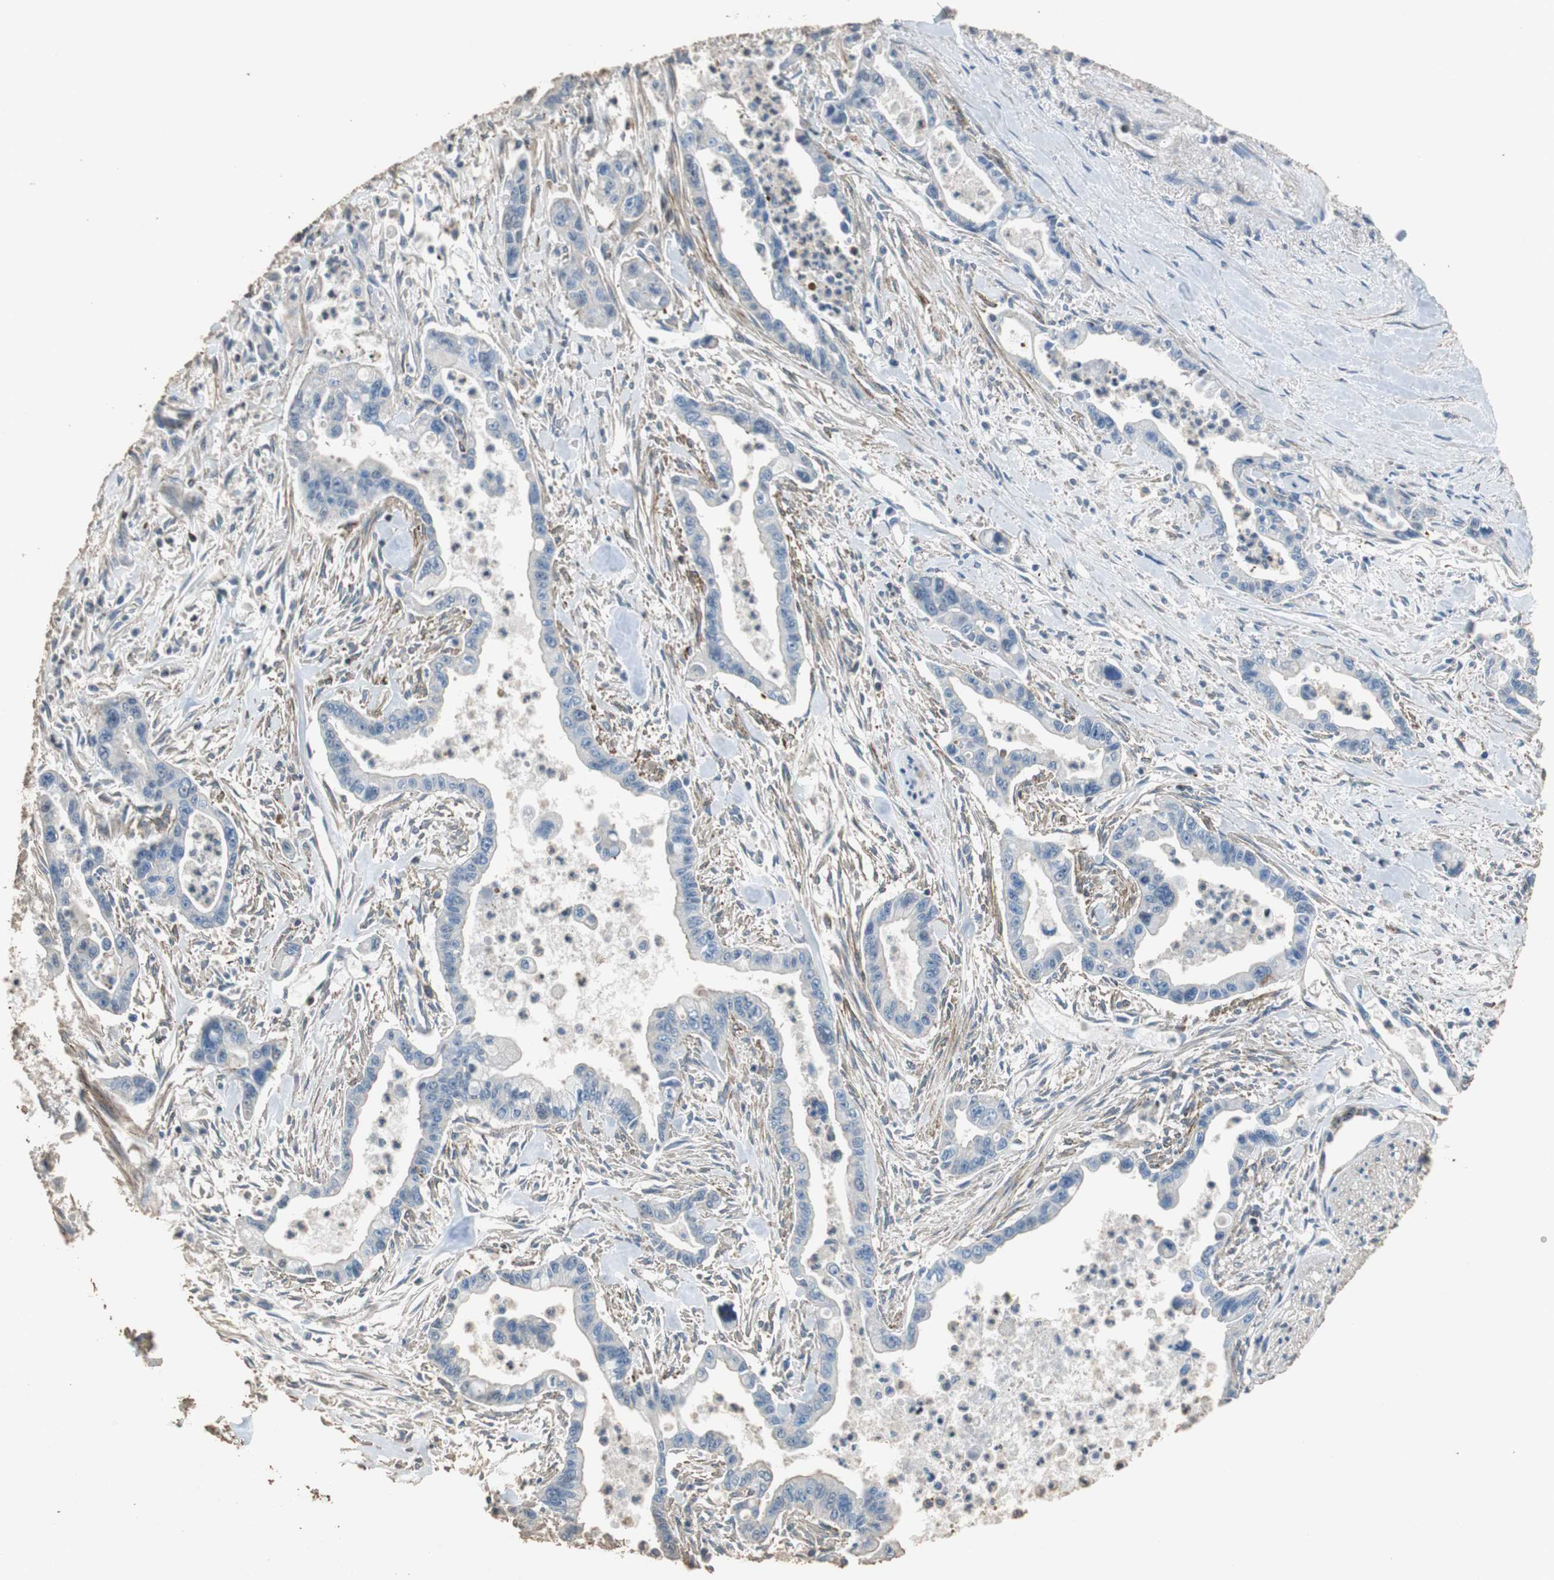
{"staining": {"intensity": "negative", "quantity": "none", "location": "none"}, "tissue": "pancreatic cancer", "cell_type": "Tumor cells", "image_type": "cancer", "snomed": [{"axis": "morphology", "description": "Adenocarcinoma, NOS"}, {"axis": "topography", "description": "Pancreas"}], "caption": "DAB immunohistochemical staining of pancreatic cancer (adenocarcinoma) exhibits no significant expression in tumor cells.", "gene": "PRKRA", "patient": {"sex": "male", "age": 70}}